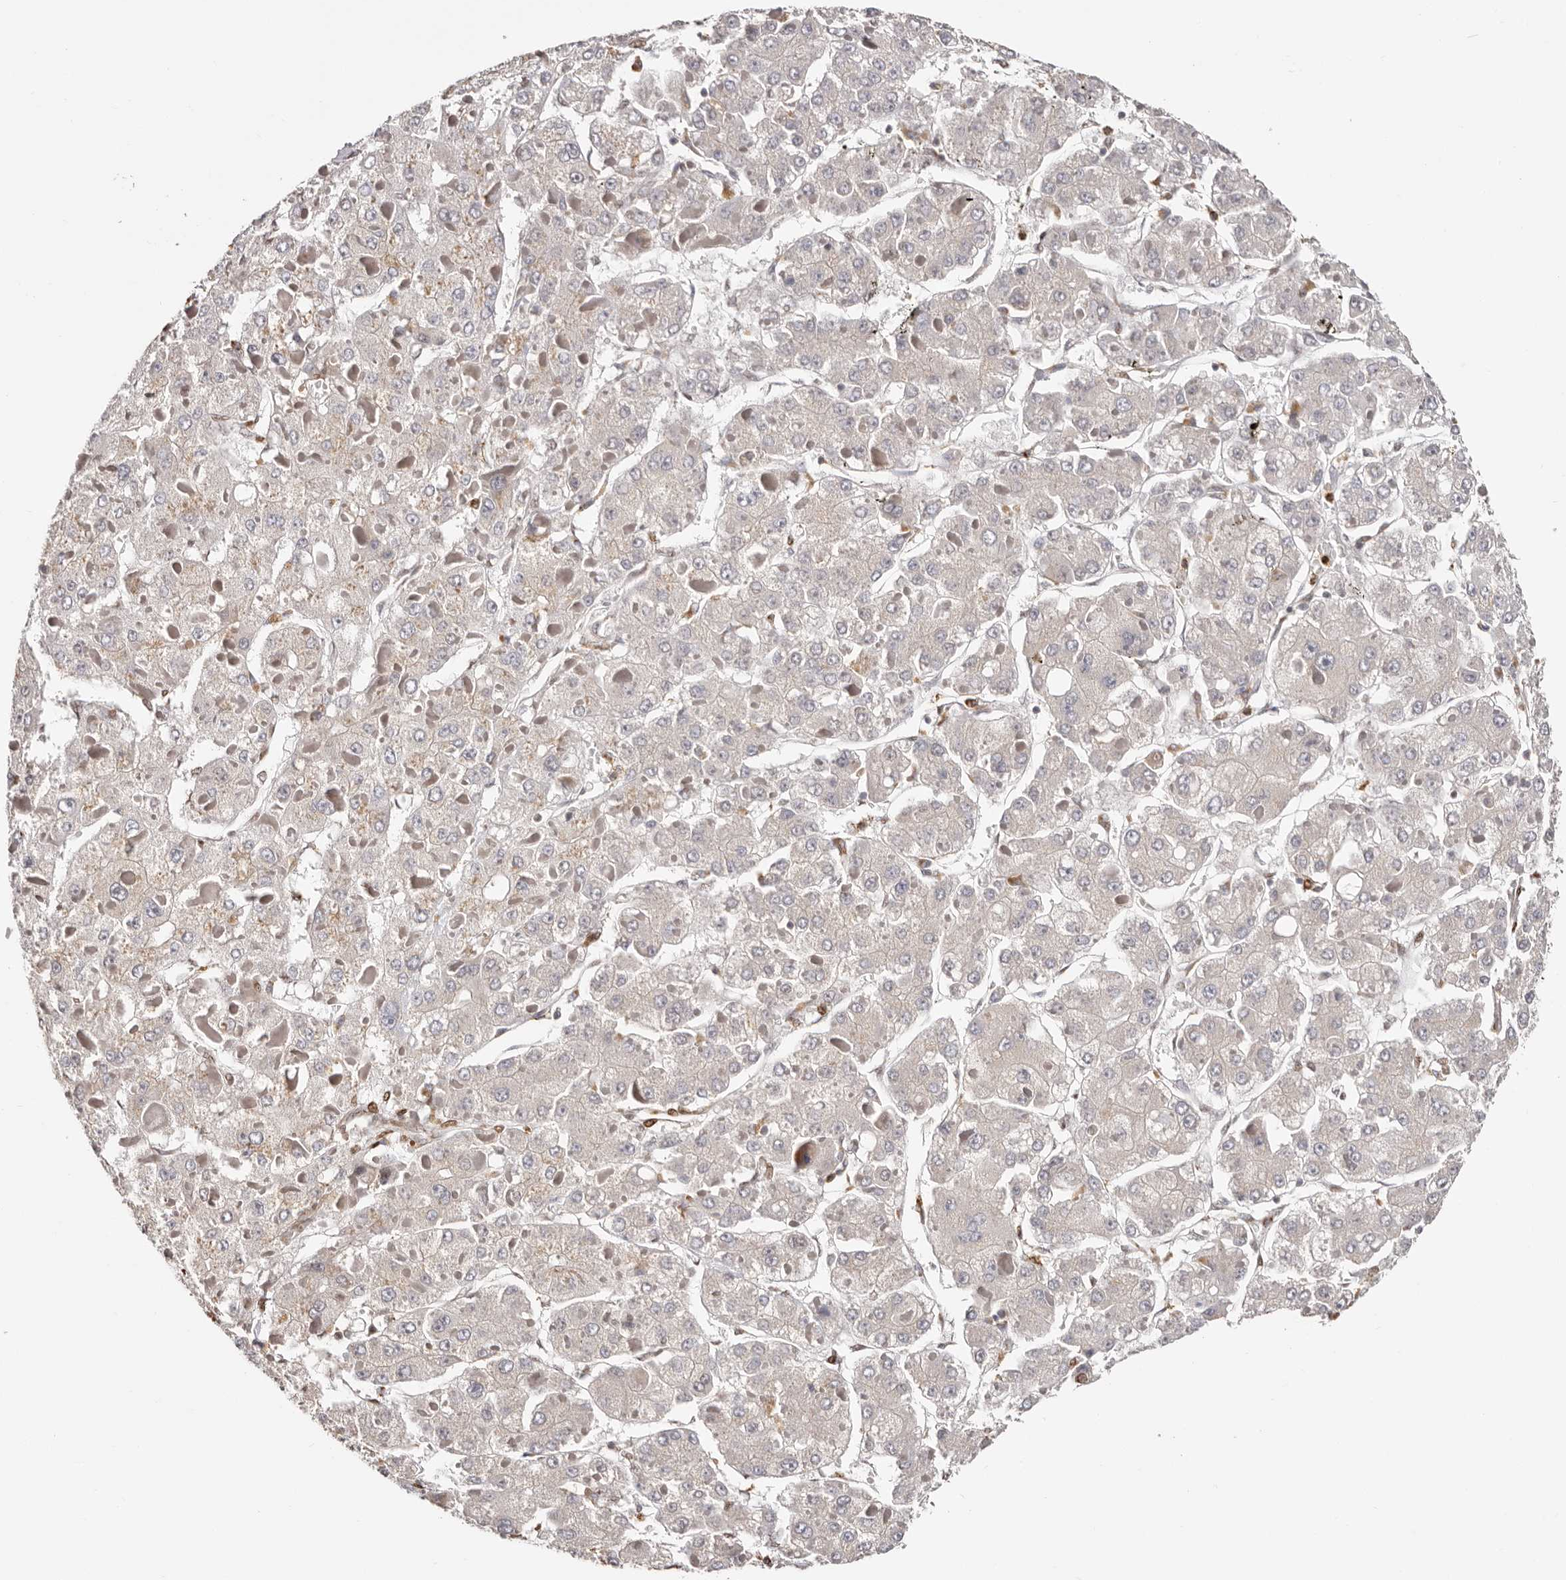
{"staining": {"intensity": "negative", "quantity": "none", "location": "none"}, "tissue": "liver cancer", "cell_type": "Tumor cells", "image_type": "cancer", "snomed": [{"axis": "morphology", "description": "Carcinoma, Hepatocellular, NOS"}, {"axis": "topography", "description": "Liver"}], "caption": "Immunohistochemistry photomicrograph of neoplastic tissue: liver cancer stained with DAB (3,3'-diaminobenzidine) reveals no significant protein staining in tumor cells.", "gene": "SMAD7", "patient": {"sex": "female", "age": 73}}